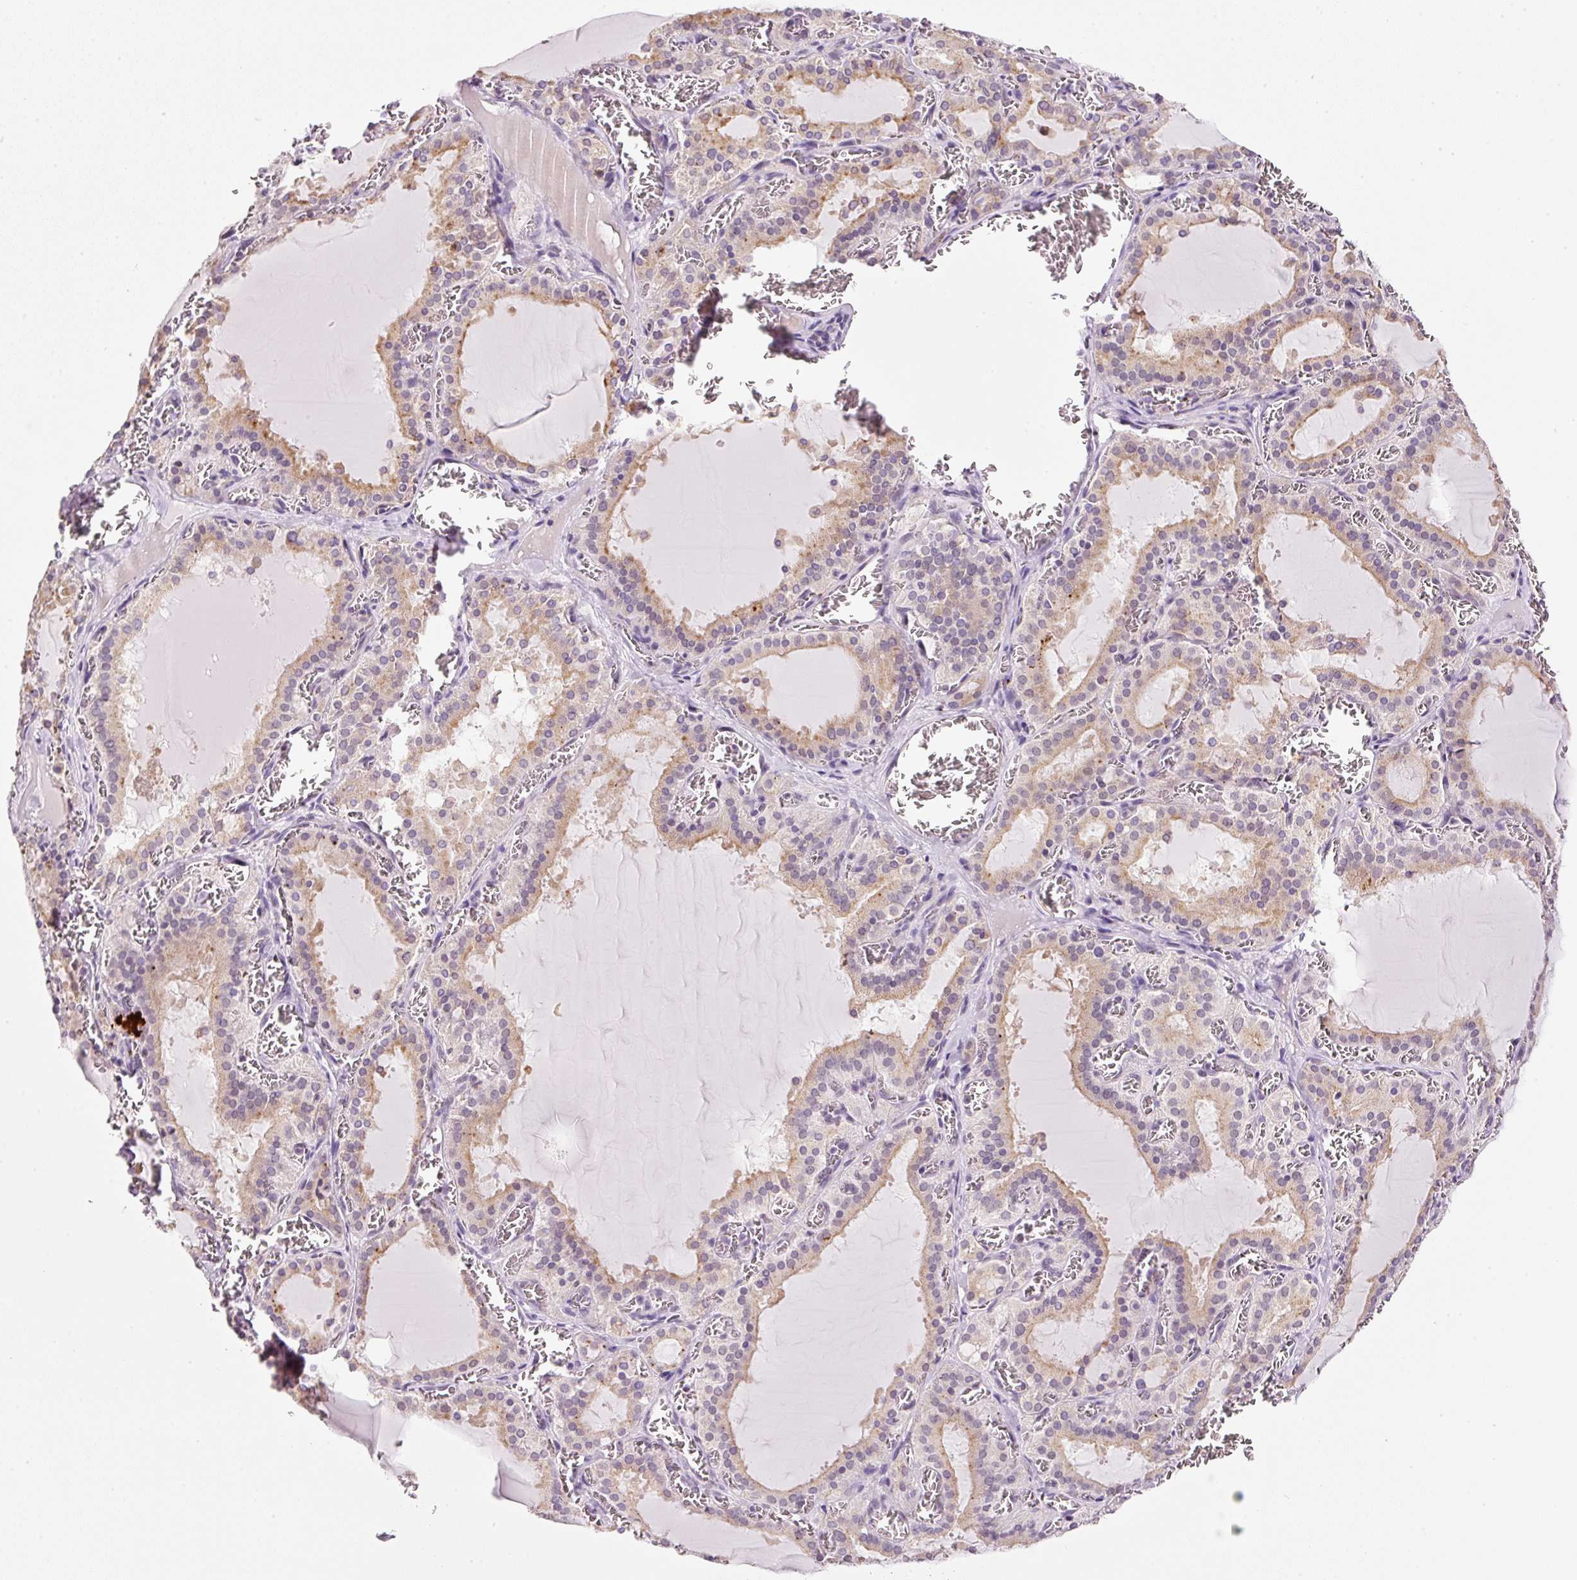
{"staining": {"intensity": "weak", "quantity": "25%-75%", "location": "cytoplasmic/membranous"}, "tissue": "thyroid gland", "cell_type": "Glandular cells", "image_type": "normal", "snomed": [{"axis": "morphology", "description": "Normal tissue, NOS"}, {"axis": "topography", "description": "Thyroid gland"}], "caption": "Thyroid gland stained with immunohistochemistry exhibits weak cytoplasmic/membranous expression in about 25%-75% of glandular cells.", "gene": "ZNF639", "patient": {"sex": "female", "age": 30}}